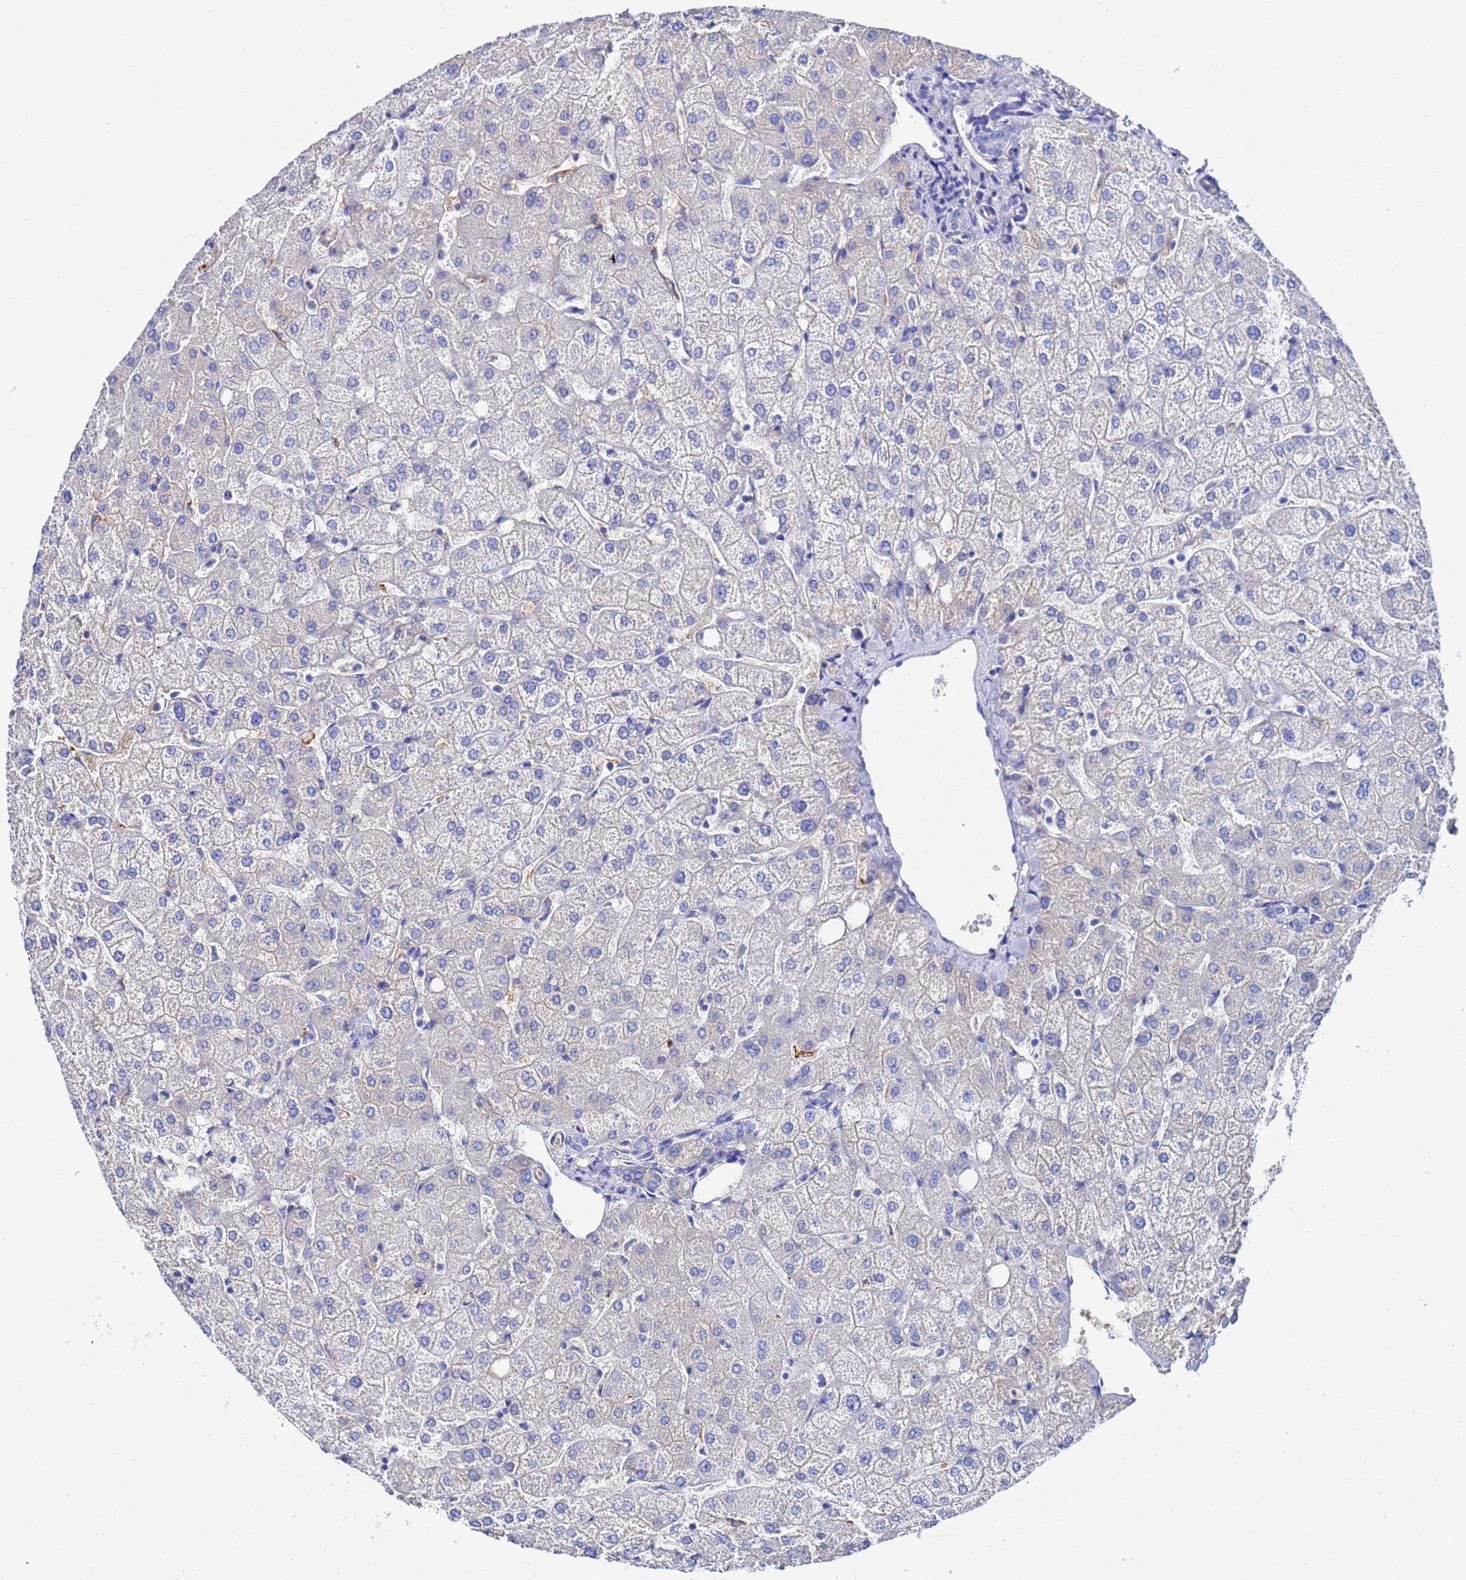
{"staining": {"intensity": "negative", "quantity": "none", "location": "none"}, "tissue": "liver", "cell_type": "Cholangiocytes", "image_type": "normal", "snomed": [{"axis": "morphology", "description": "Normal tissue, NOS"}, {"axis": "topography", "description": "Liver"}], "caption": "An IHC micrograph of normal liver is shown. There is no staining in cholangiocytes of liver. (DAB IHC visualized using brightfield microscopy, high magnification).", "gene": "AQP12A", "patient": {"sex": "female", "age": 54}}